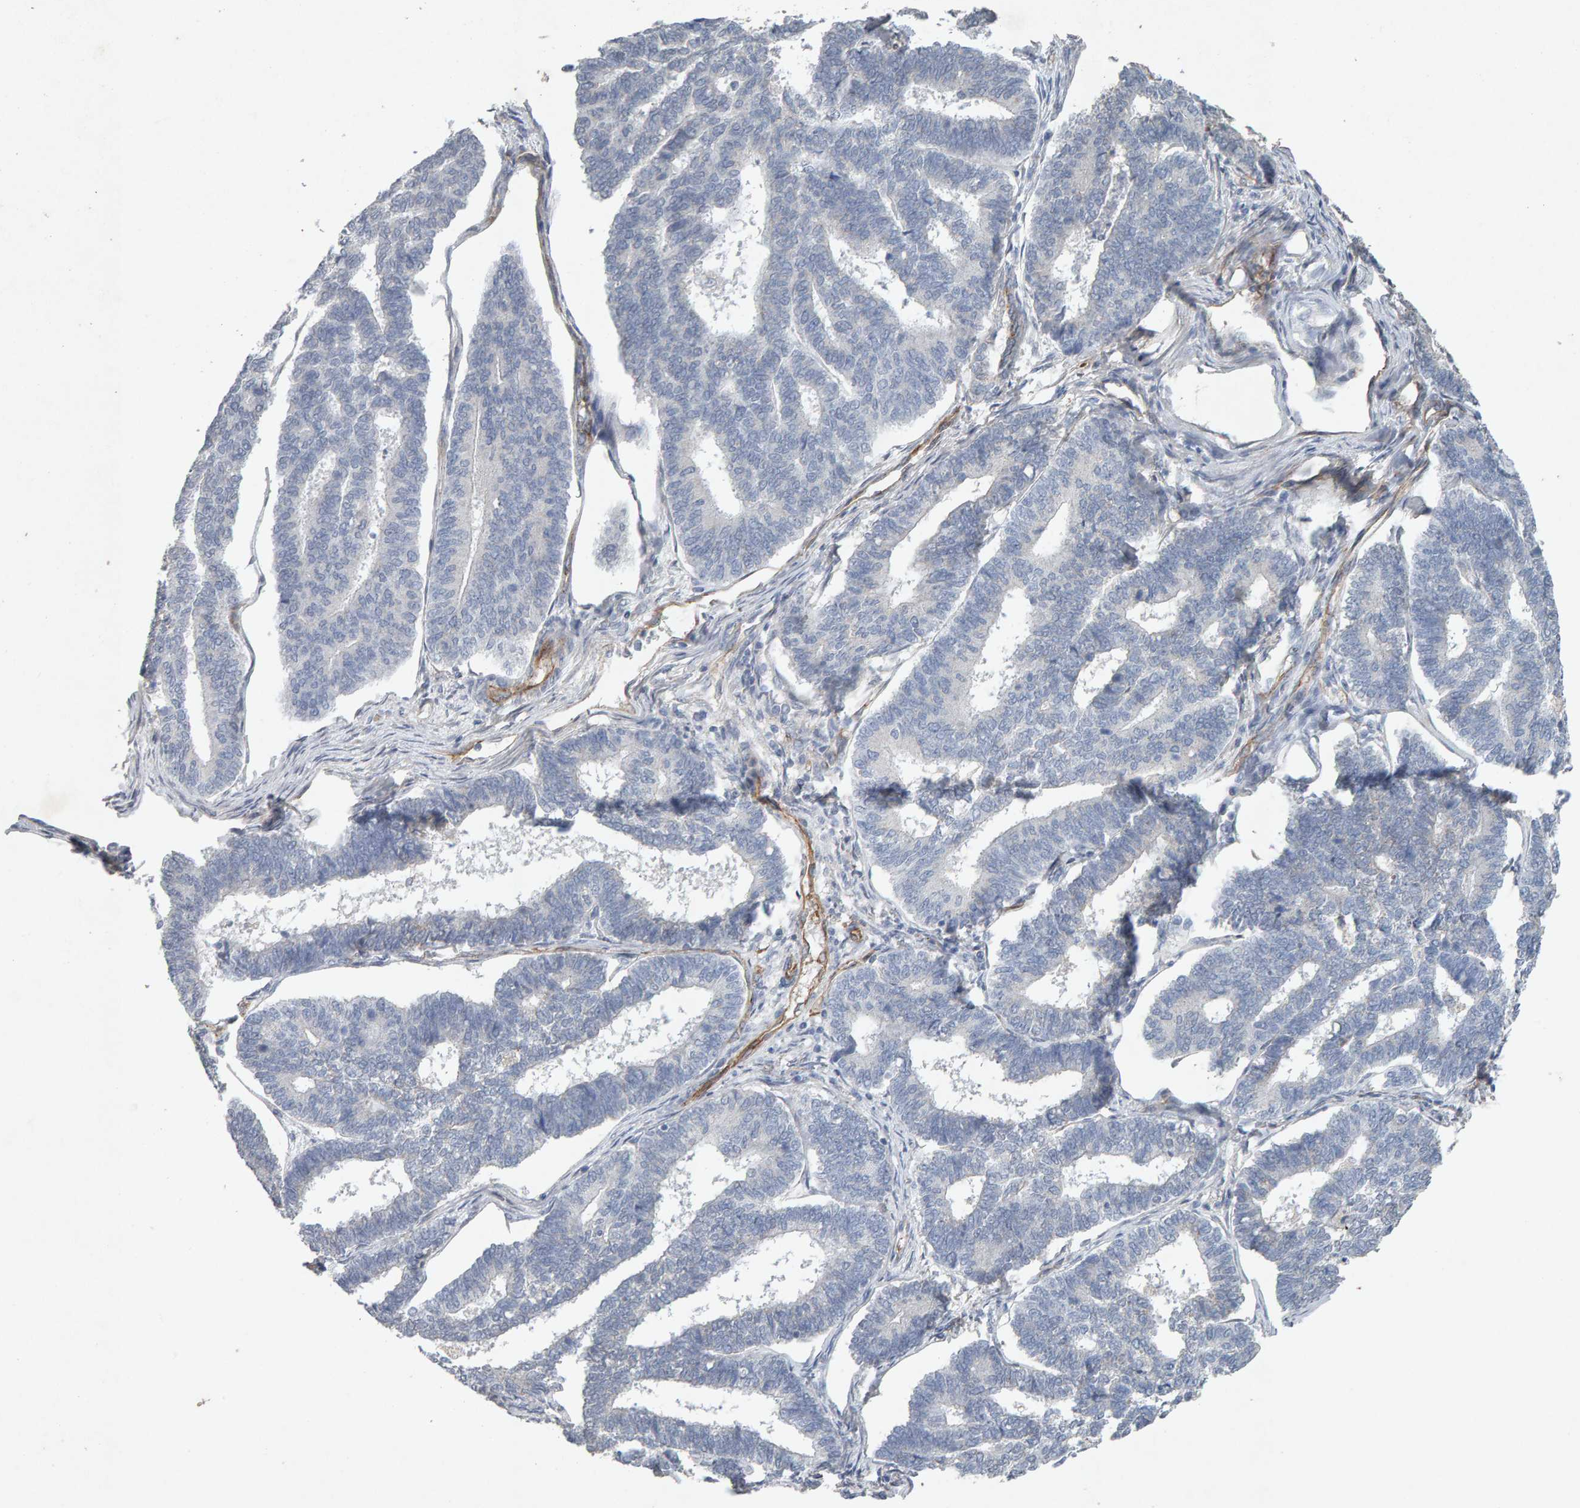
{"staining": {"intensity": "negative", "quantity": "none", "location": "none"}, "tissue": "endometrial cancer", "cell_type": "Tumor cells", "image_type": "cancer", "snomed": [{"axis": "morphology", "description": "Adenocarcinoma, NOS"}, {"axis": "topography", "description": "Endometrium"}], "caption": "Immunohistochemistry (IHC) histopathology image of neoplastic tissue: adenocarcinoma (endometrial) stained with DAB reveals no significant protein expression in tumor cells. The staining was performed using DAB to visualize the protein expression in brown, while the nuclei were stained in blue with hematoxylin (Magnification: 20x).", "gene": "PTPRM", "patient": {"sex": "female", "age": 70}}